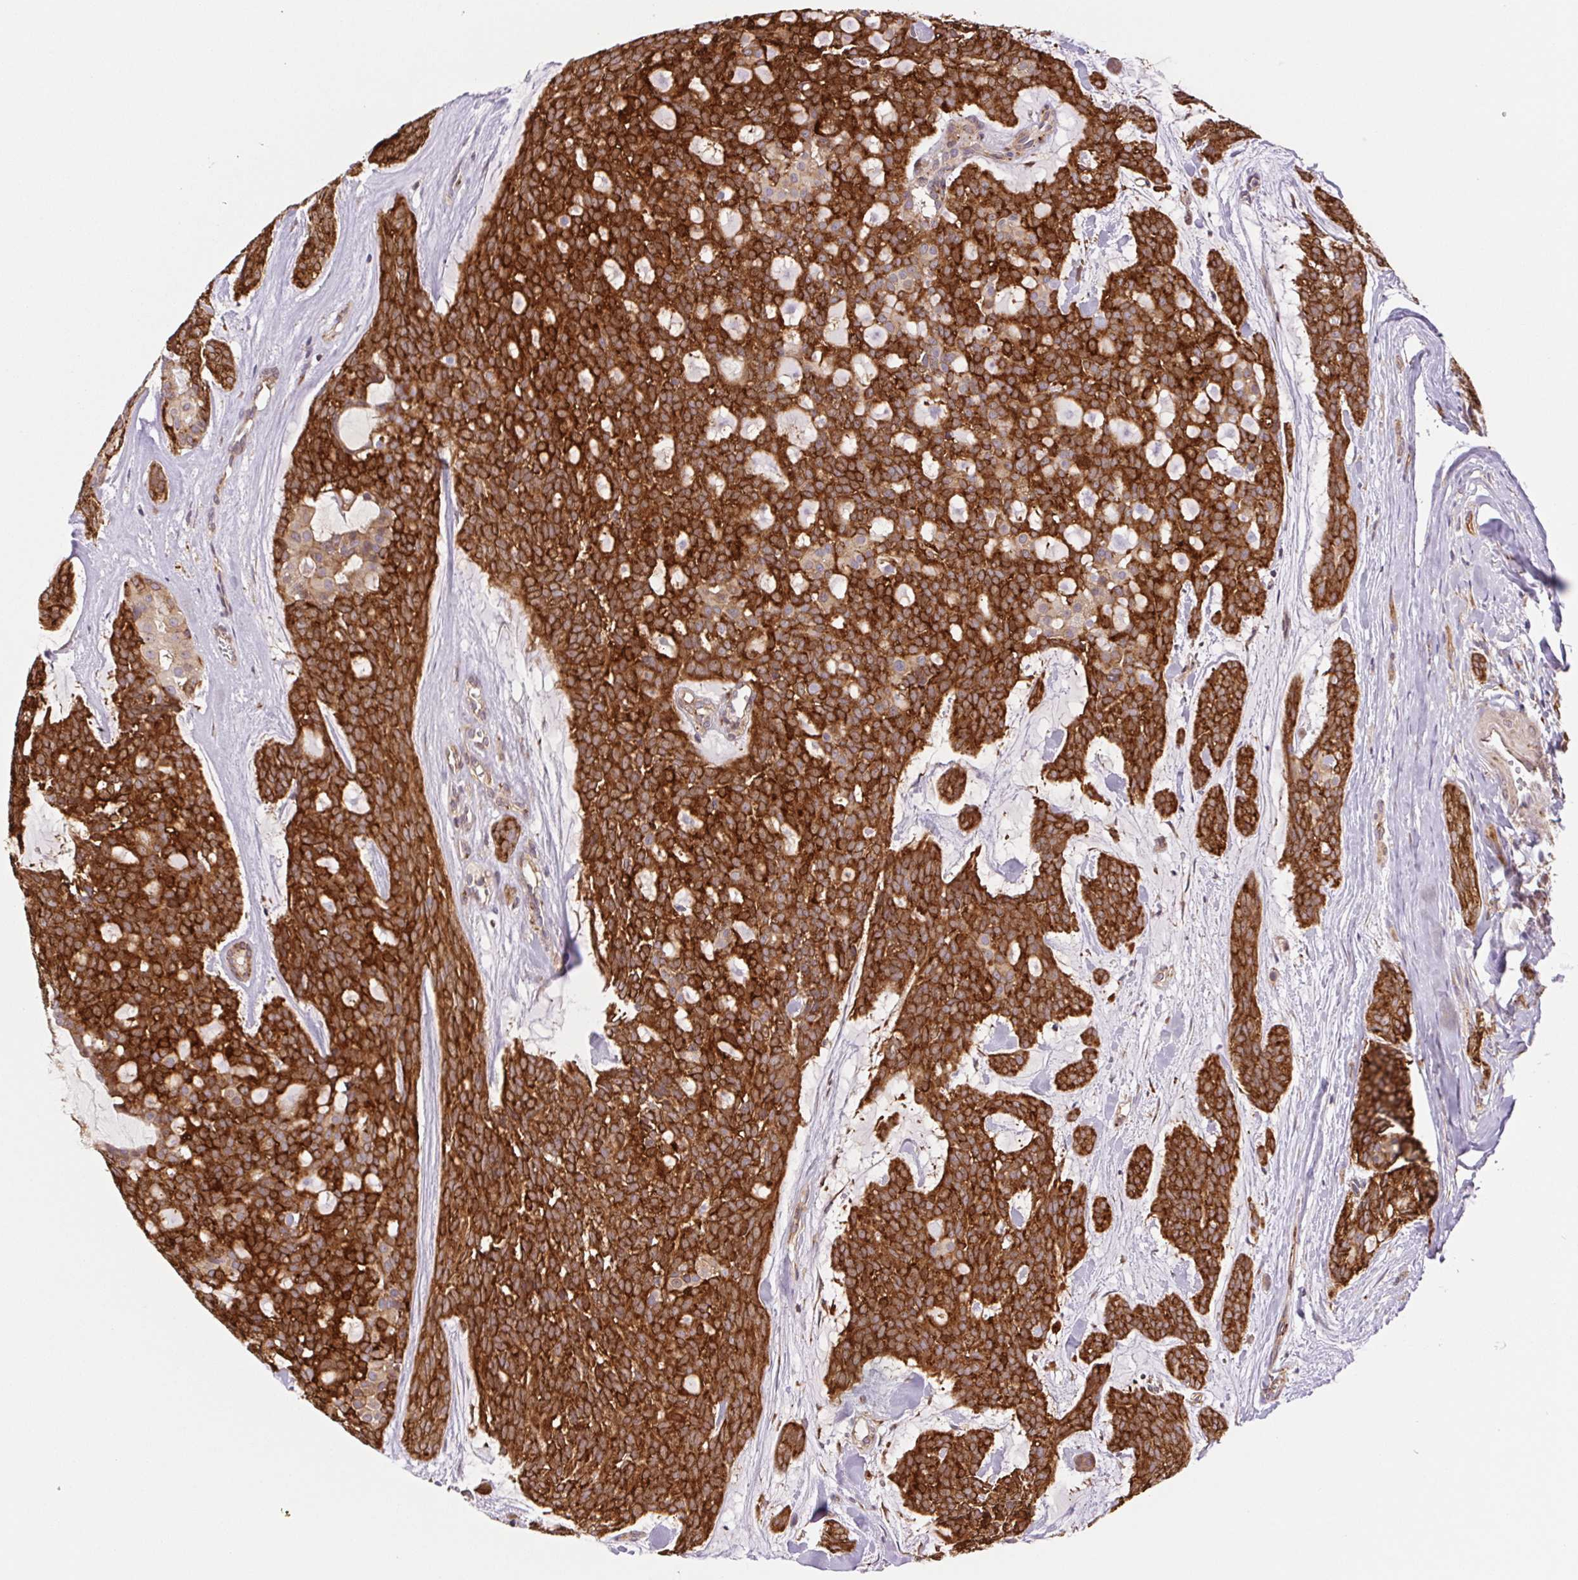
{"staining": {"intensity": "strong", "quantity": ">75%", "location": "cytoplasmic/membranous"}, "tissue": "head and neck cancer", "cell_type": "Tumor cells", "image_type": "cancer", "snomed": [{"axis": "morphology", "description": "Adenocarcinoma, NOS"}, {"axis": "topography", "description": "Head-Neck"}], "caption": "Head and neck cancer stained with DAB (3,3'-diaminobenzidine) immunohistochemistry displays high levels of strong cytoplasmic/membranous staining in approximately >75% of tumor cells. The staining was performed using DAB to visualize the protein expression in brown, while the nuclei were stained in blue with hematoxylin (Magnification: 20x).", "gene": "LYPD5", "patient": {"sex": "male", "age": 66}}